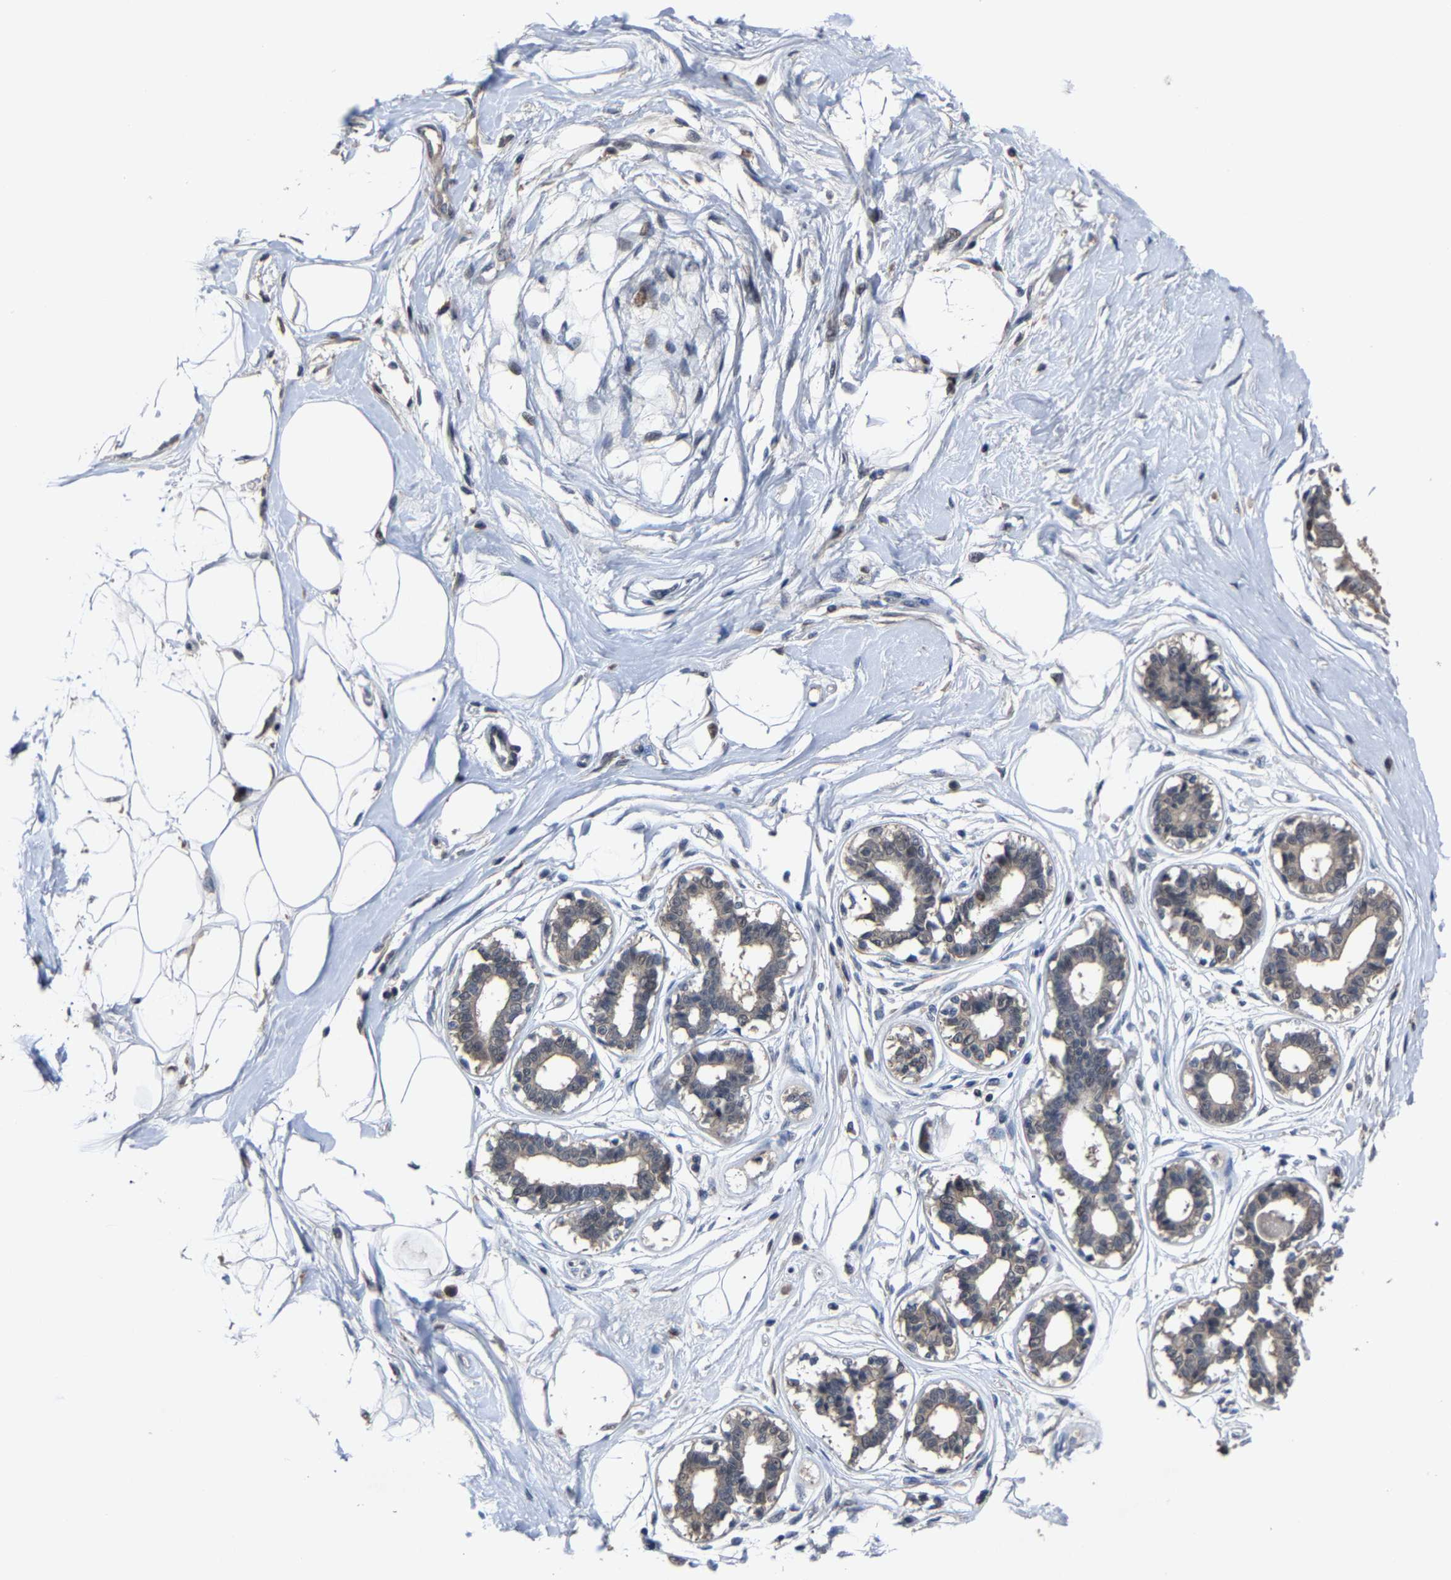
{"staining": {"intensity": "negative", "quantity": "none", "location": "none"}, "tissue": "breast", "cell_type": "Adipocytes", "image_type": "normal", "snomed": [{"axis": "morphology", "description": "Normal tissue, NOS"}, {"axis": "topography", "description": "Breast"}], "caption": "Photomicrograph shows no significant protein staining in adipocytes of unremarkable breast. (DAB immunohistochemistry visualized using brightfield microscopy, high magnification).", "gene": "LSM8", "patient": {"sex": "female", "age": 45}}